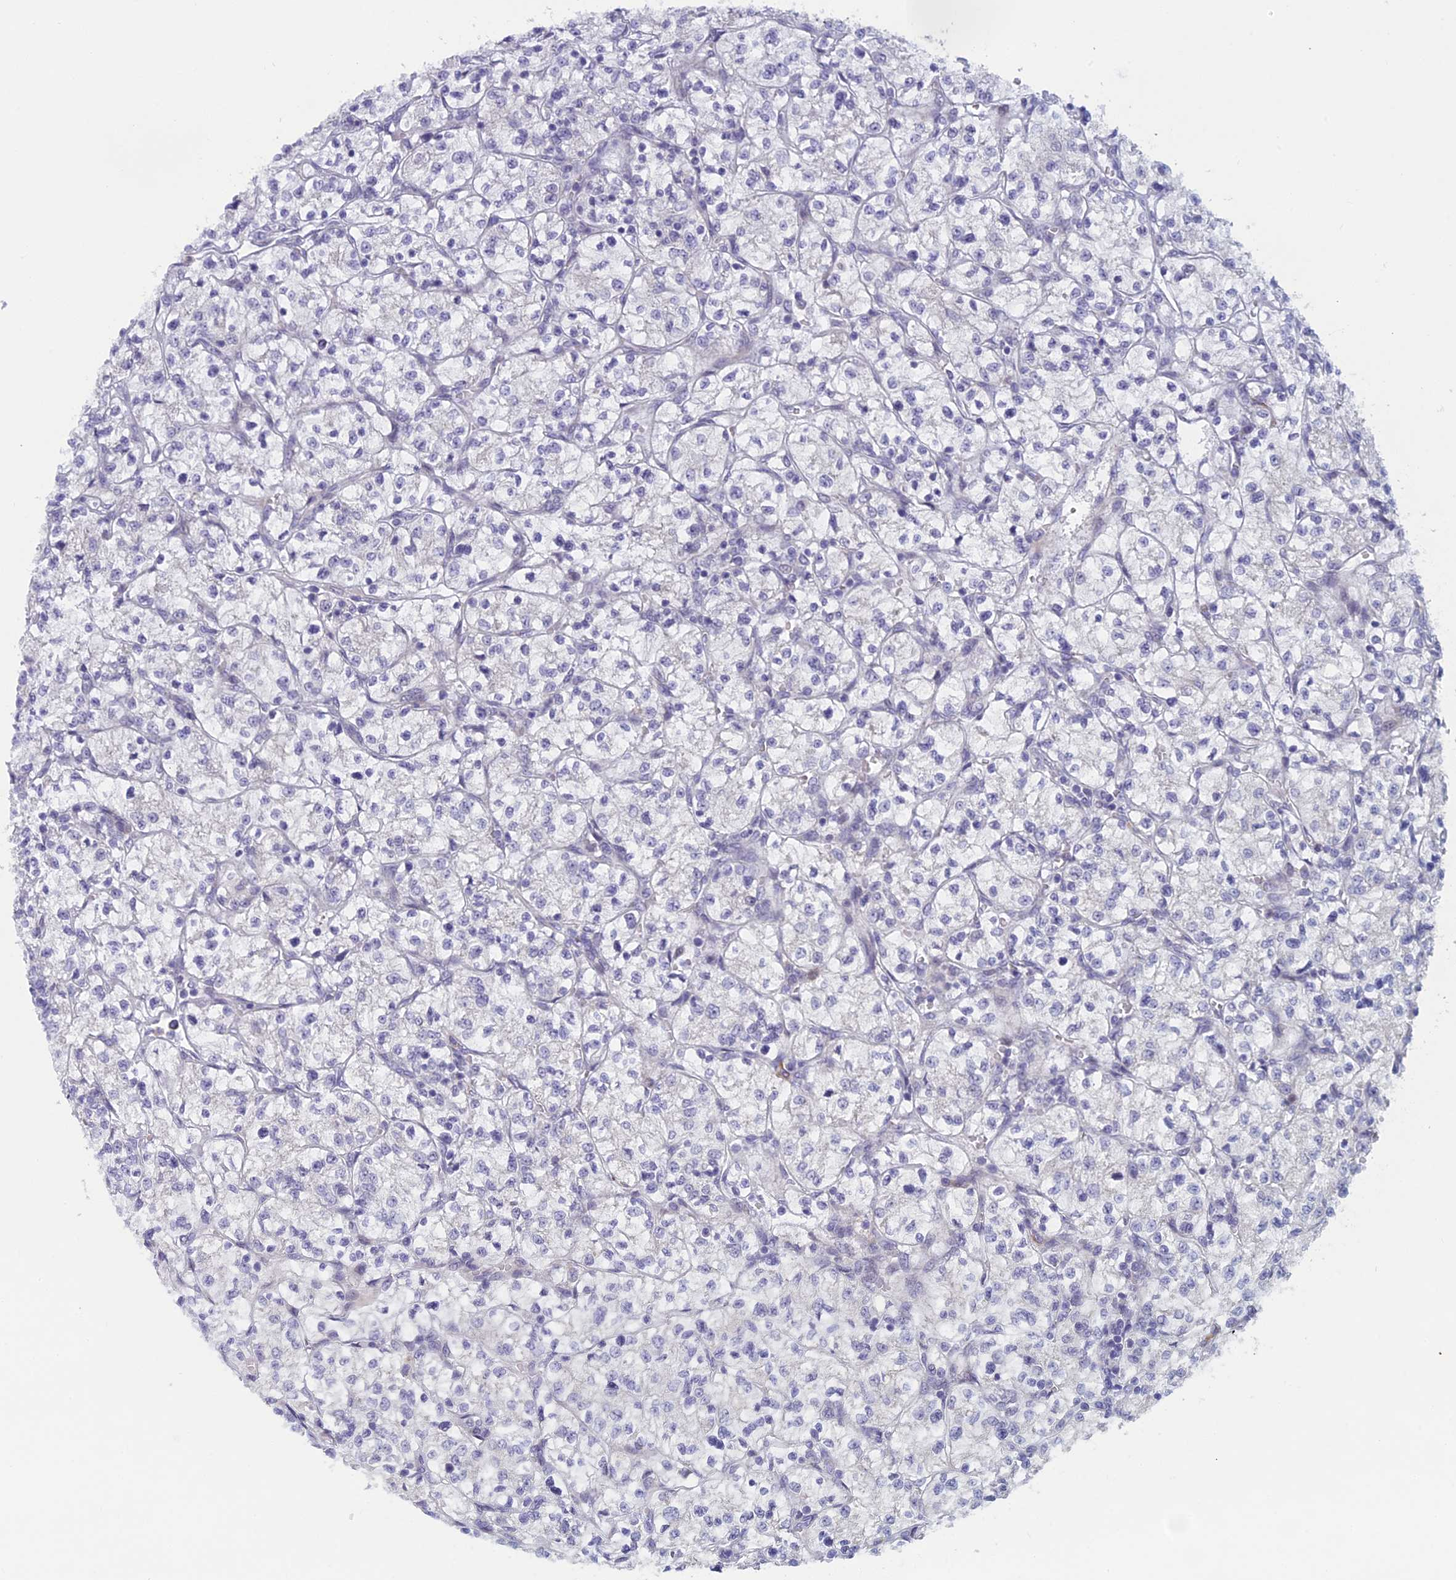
{"staining": {"intensity": "negative", "quantity": "none", "location": "none"}, "tissue": "renal cancer", "cell_type": "Tumor cells", "image_type": "cancer", "snomed": [{"axis": "morphology", "description": "Adenocarcinoma, NOS"}, {"axis": "topography", "description": "Kidney"}], "caption": "Immunohistochemical staining of renal cancer (adenocarcinoma) shows no significant staining in tumor cells. (DAB (3,3'-diaminobenzidine) immunohistochemistry (IHC) visualized using brightfield microscopy, high magnification).", "gene": "PPP1R26", "patient": {"sex": "female", "age": 64}}